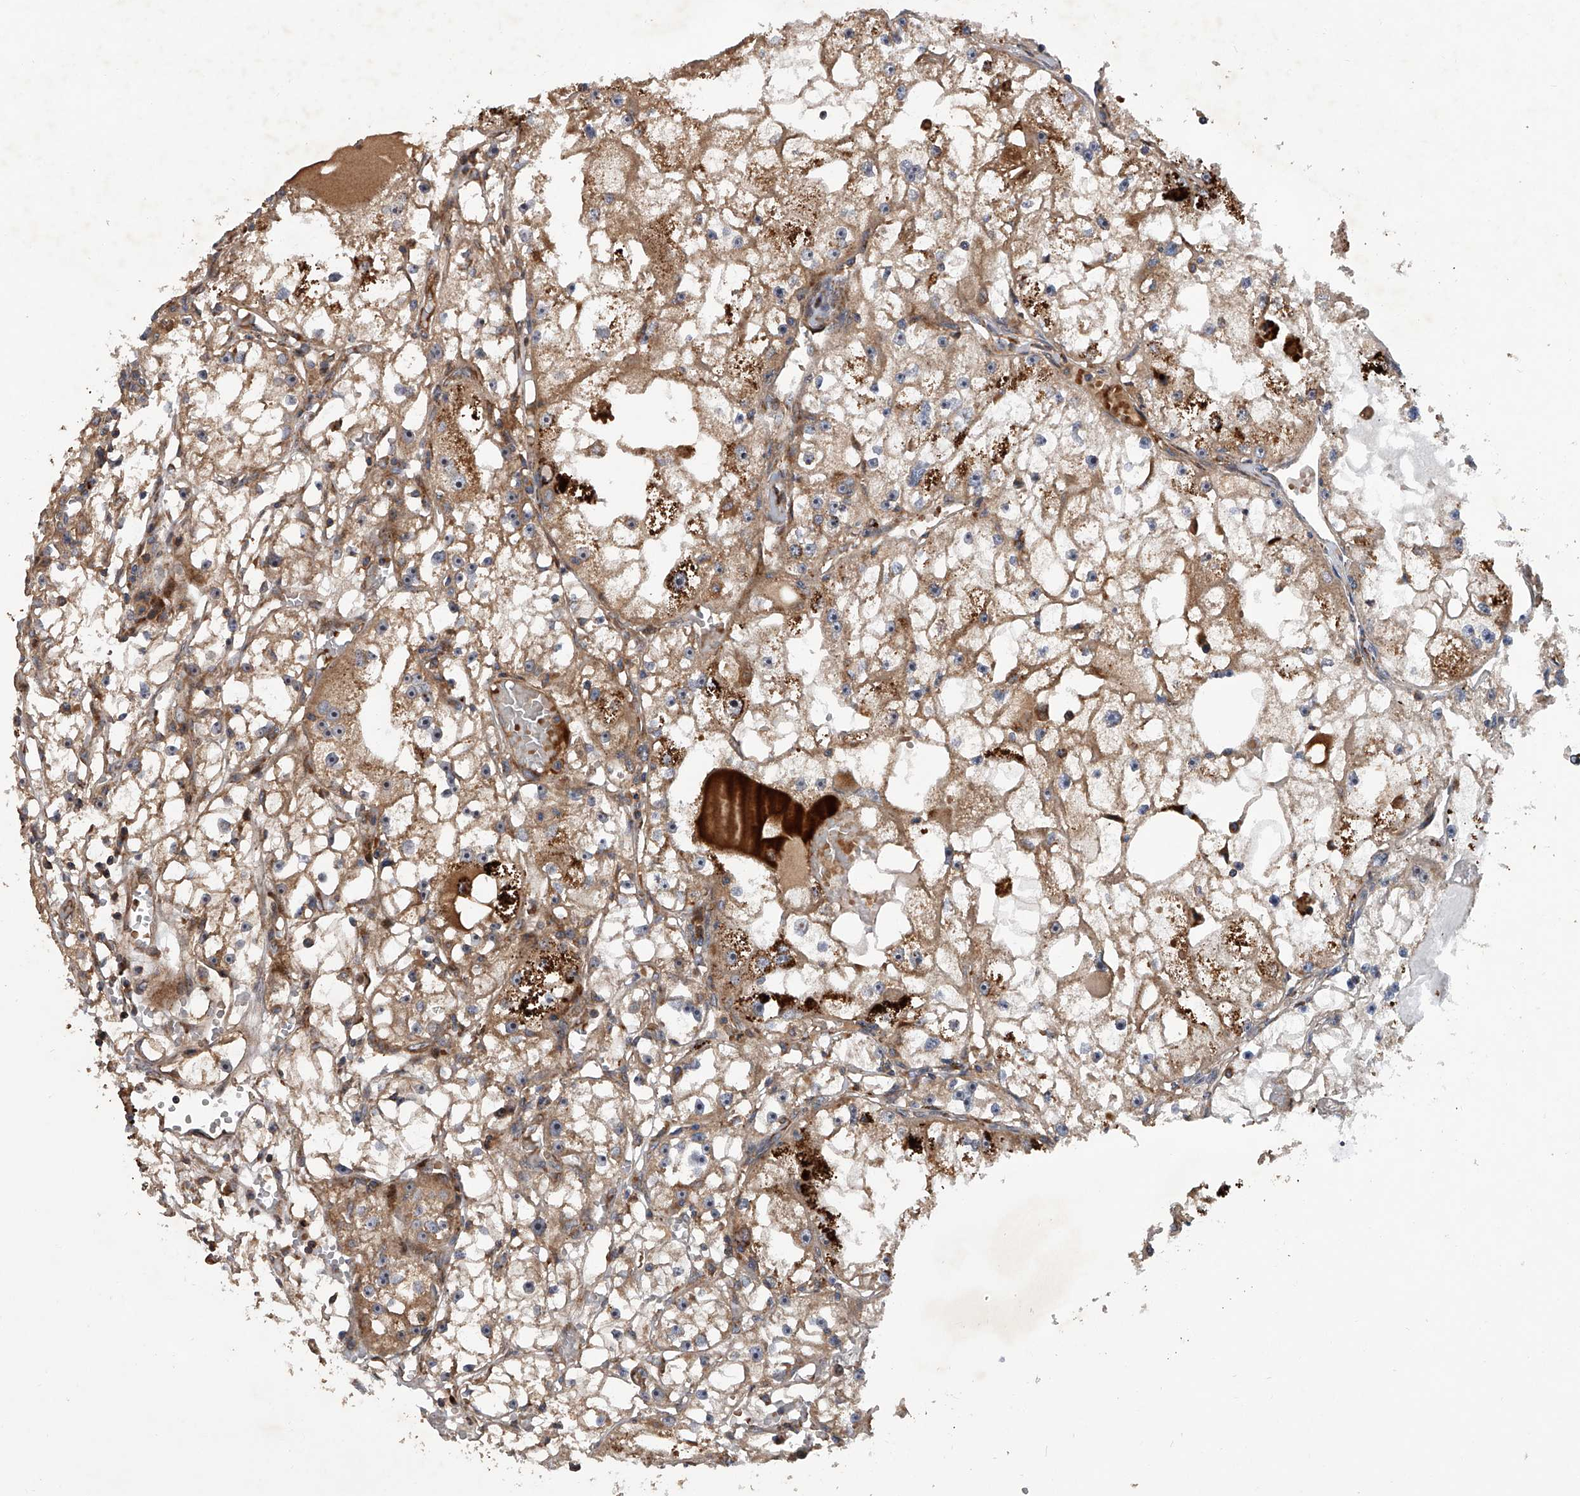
{"staining": {"intensity": "strong", "quantity": "25%-75%", "location": "cytoplasmic/membranous"}, "tissue": "renal cancer", "cell_type": "Tumor cells", "image_type": "cancer", "snomed": [{"axis": "morphology", "description": "Adenocarcinoma, NOS"}, {"axis": "topography", "description": "Kidney"}], "caption": "Immunohistochemistry (DAB) staining of adenocarcinoma (renal) shows strong cytoplasmic/membranous protein staining in about 25%-75% of tumor cells.", "gene": "USP47", "patient": {"sex": "male", "age": 56}}